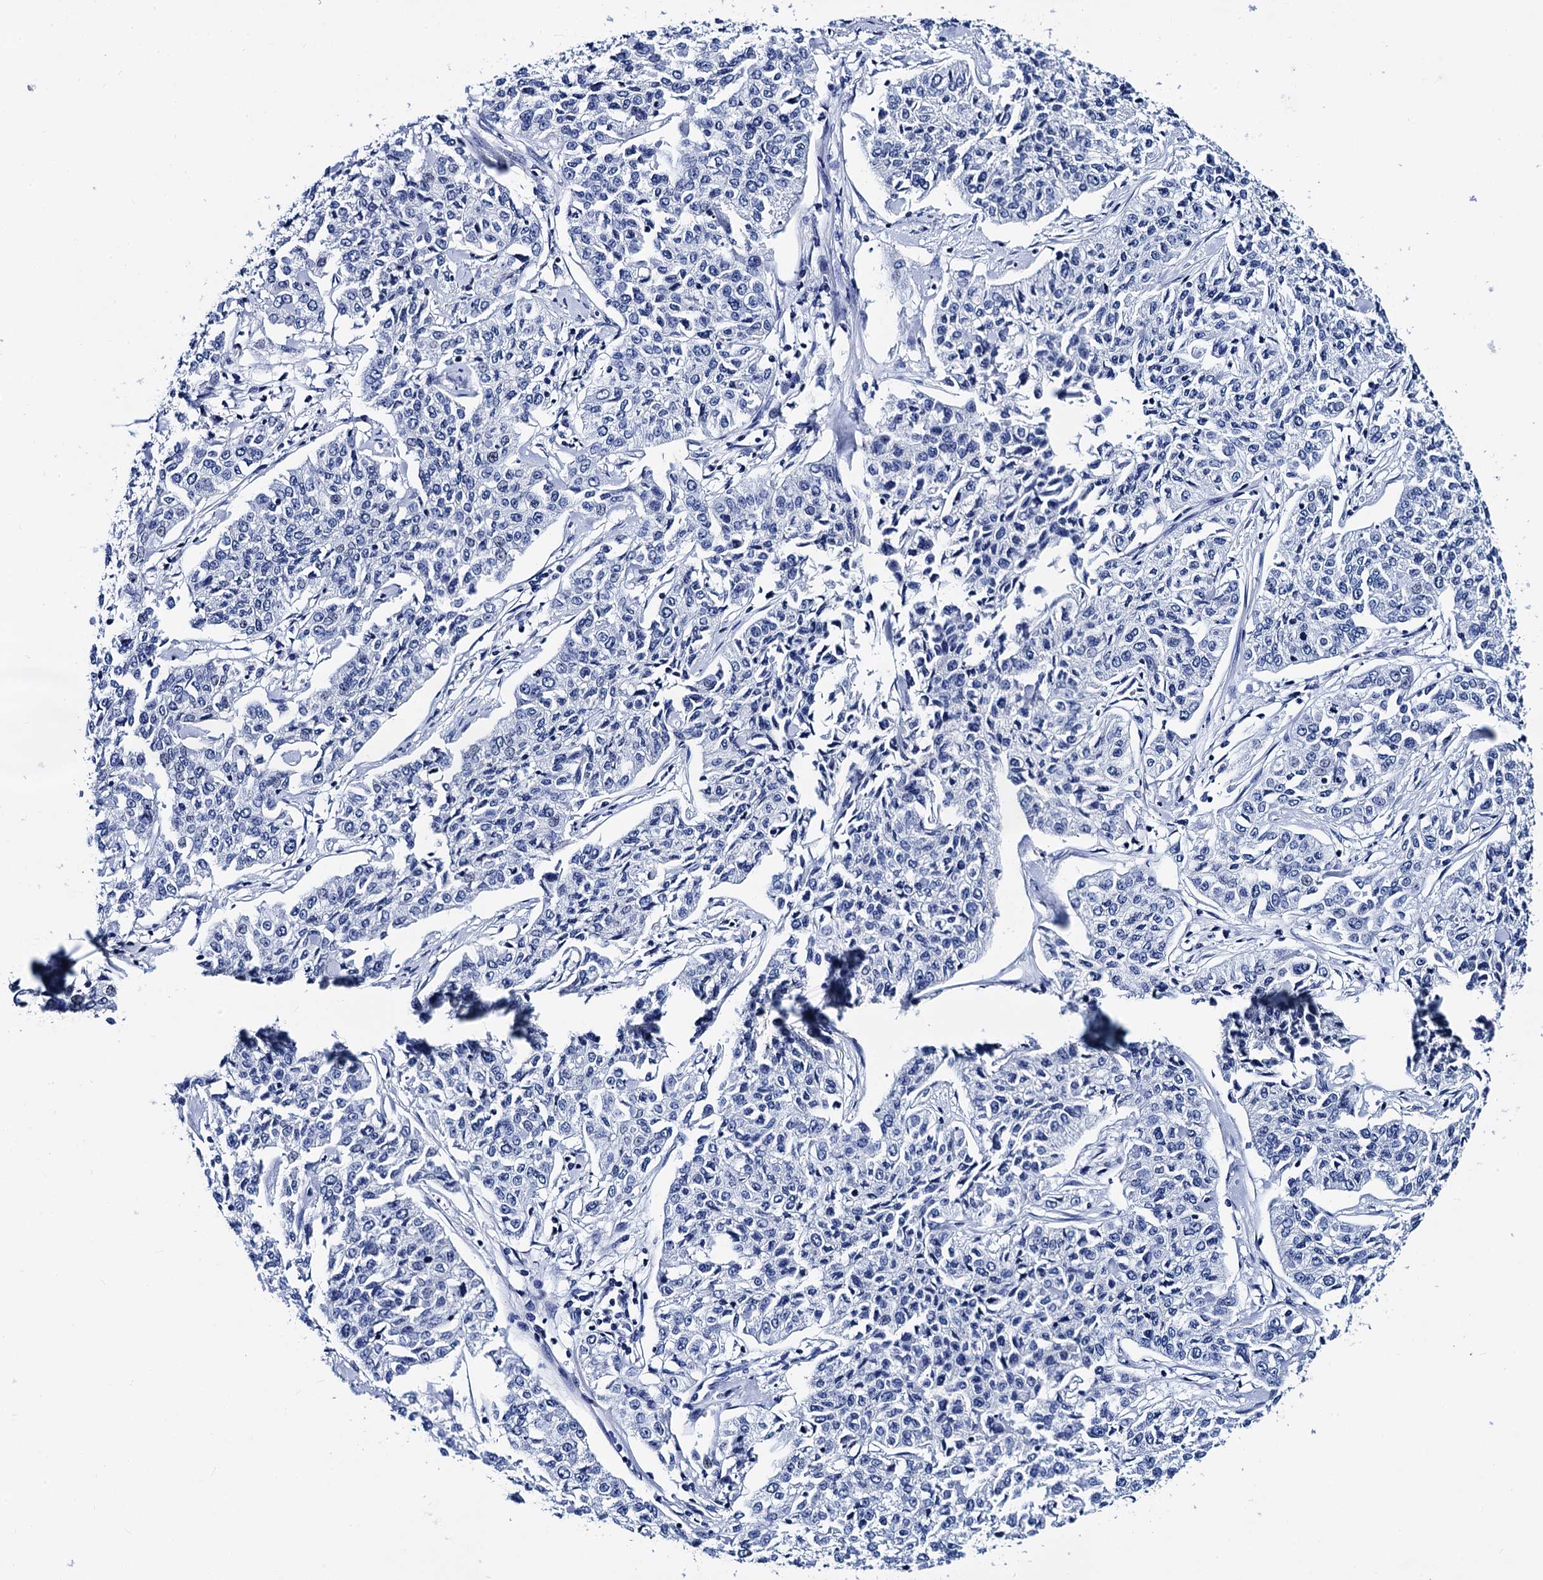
{"staining": {"intensity": "negative", "quantity": "none", "location": "none"}, "tissue": "cervical cancer", "cell_type": "Tumor cells", "image_type": "cancer", "snomed": [{"axis": "morphology", "description": "Squamous cell carcinoma, NOS"}, {"axis": "topography", "description": "Cervix"}], "caption": "Tumor cells show no significant protein staining in squamous cell carcinoma (cervical).", "gene": "MYBPC3", "patient": {"sex": "female", "age": 35}}